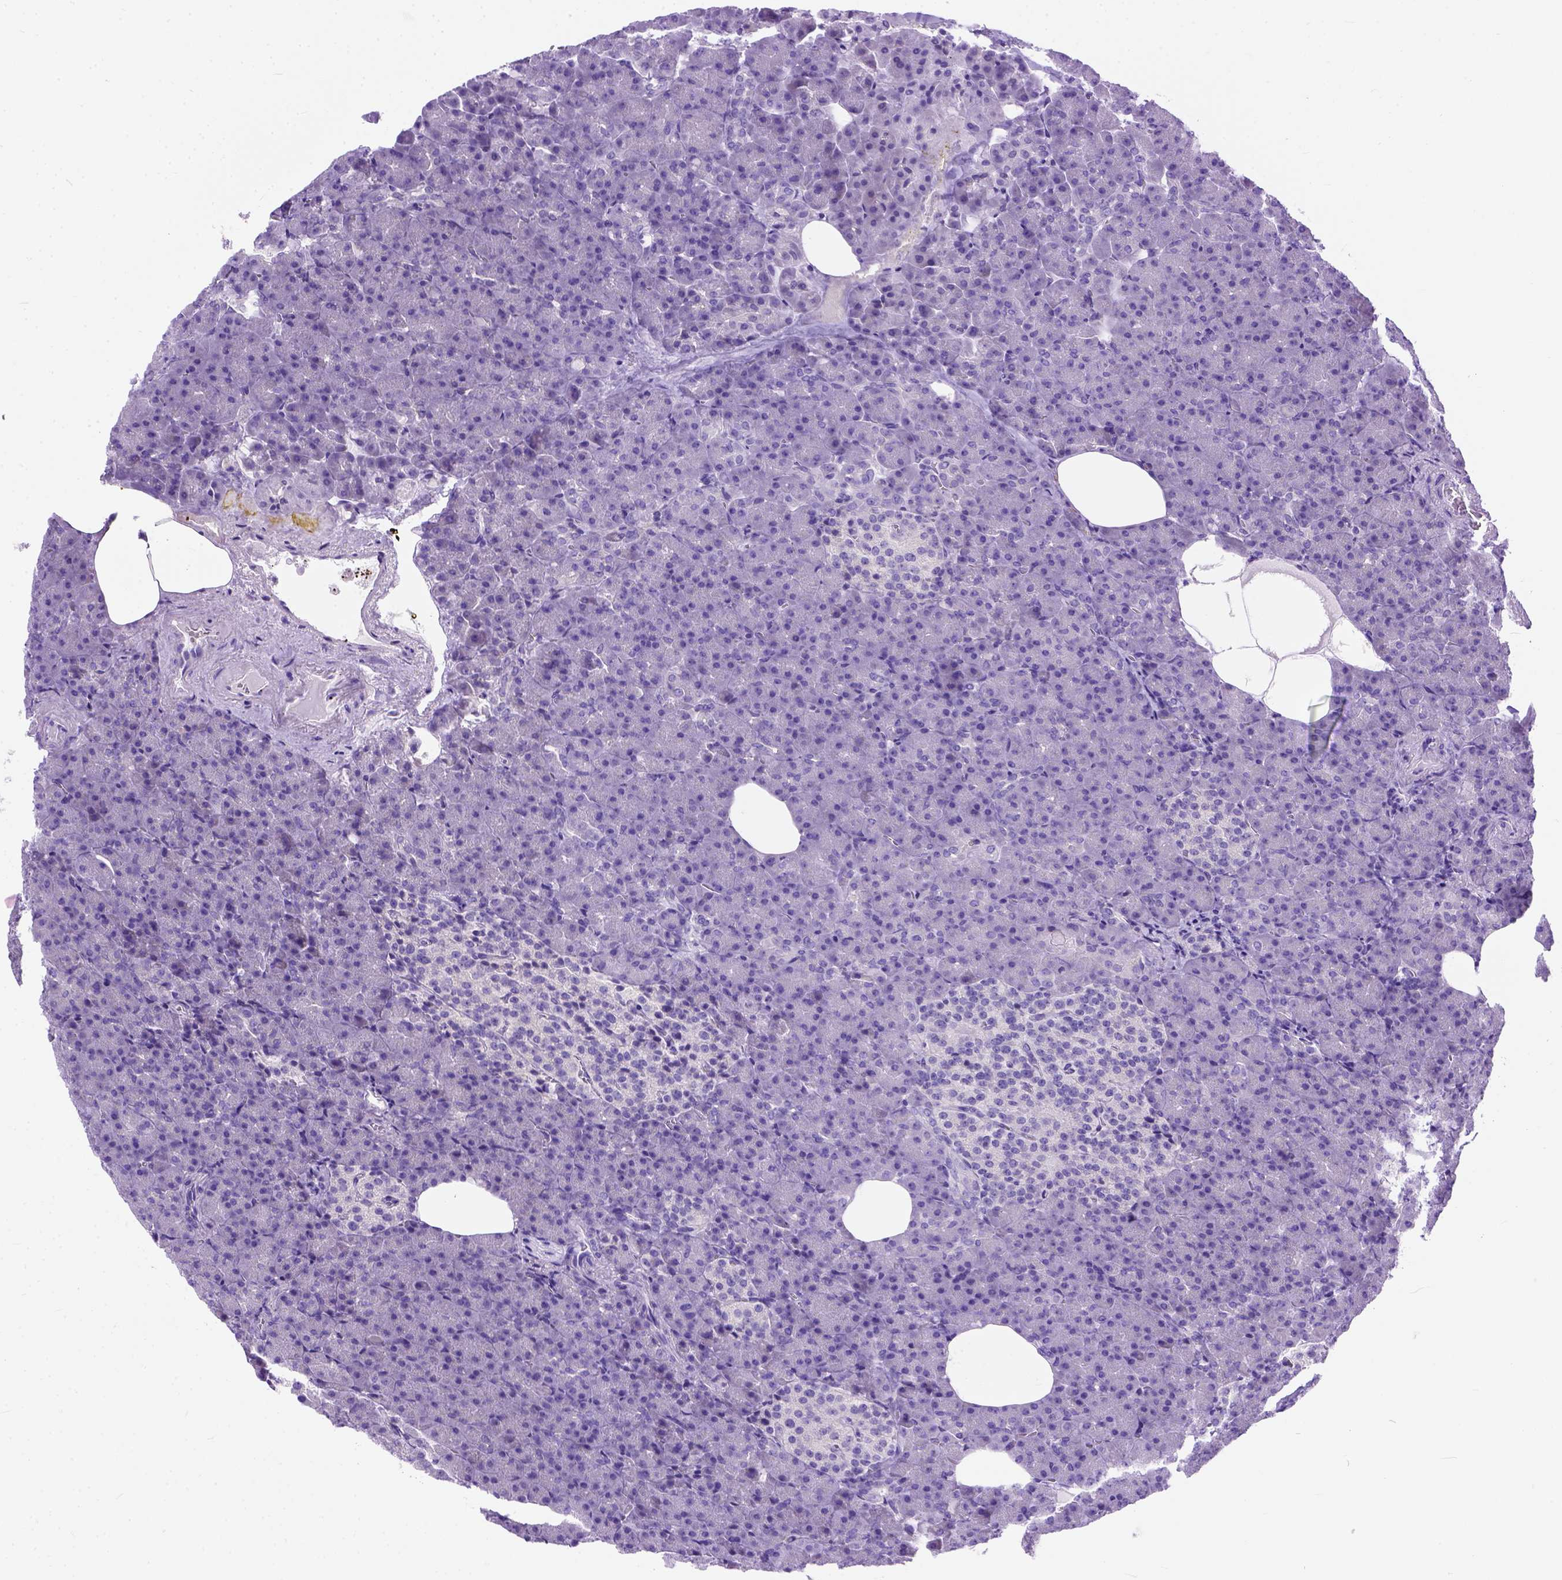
{"staining": {"intensity": "negative", "quantity": "none", "location": "none"}, "tissue": "pancreas", "cell_type": "Exocrine glandular cells", "image_type": "normal", "snomed": [{"axis": "morphology", "description": "Normal tissue, NOS"}, {"axis": "topography", "description": "Pancreas"}], "caption": "A high-resolution photomicrograph shows immunohistochemistry (IHC) staining of normal pancreas, which demonstrates no significant staining in exocrine glandular cells.", "gene": "ODAD3", "patient": {"sex": "female", "age": 74}}